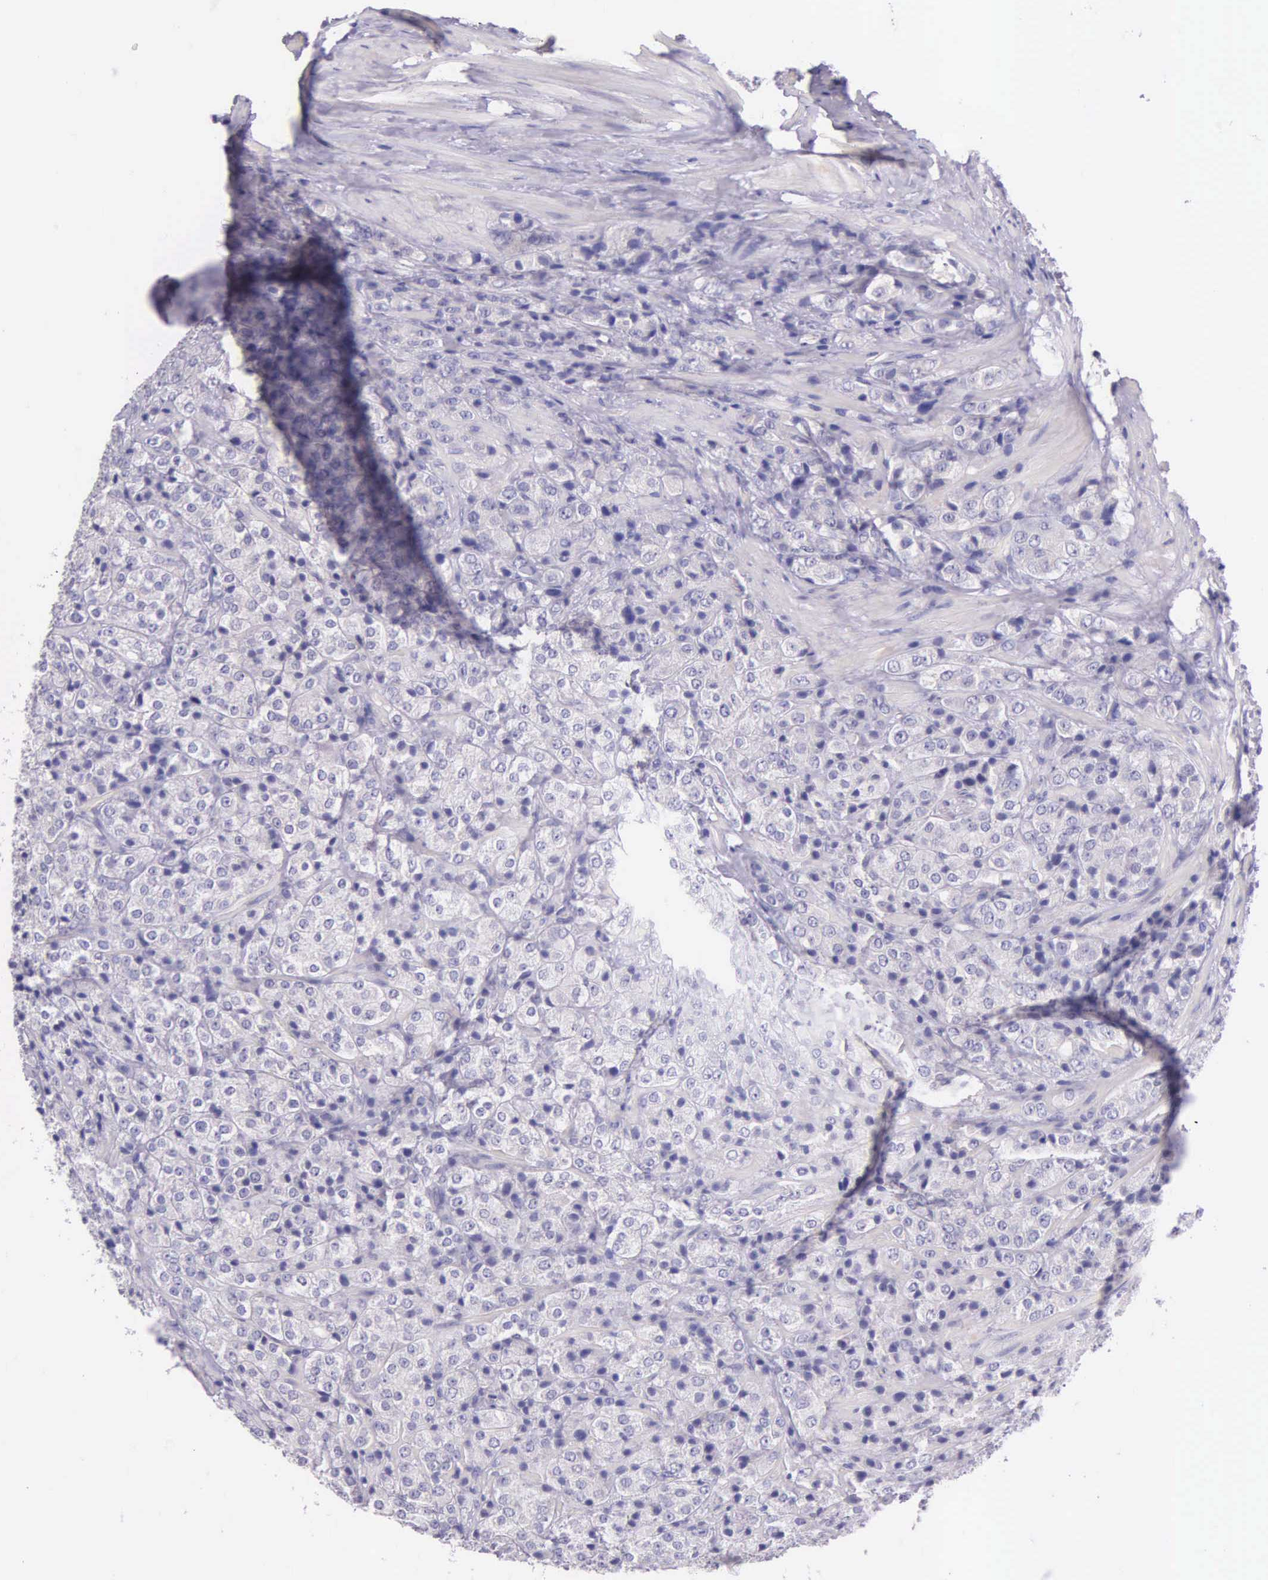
{"staining": {"intensity": "negative", "quantity": "none", "location": "none"}, "tissue": "prostate cancer", "cell_type": "Tumor cells", "image_type": "cancer", "snomed": [{"axis": "morphology", "description": "Adenocarcinoma, Medium grade"}, {"axis": "topography", "description": "Prostate"}], "caption": "Human prostate cancer (adenocarcinoma (medium-grade)) stained for a protein using IHC reveals no staining in tumor cells.", "gene": "THSD7A", "patient": {"sex": "male", "age": 70}}